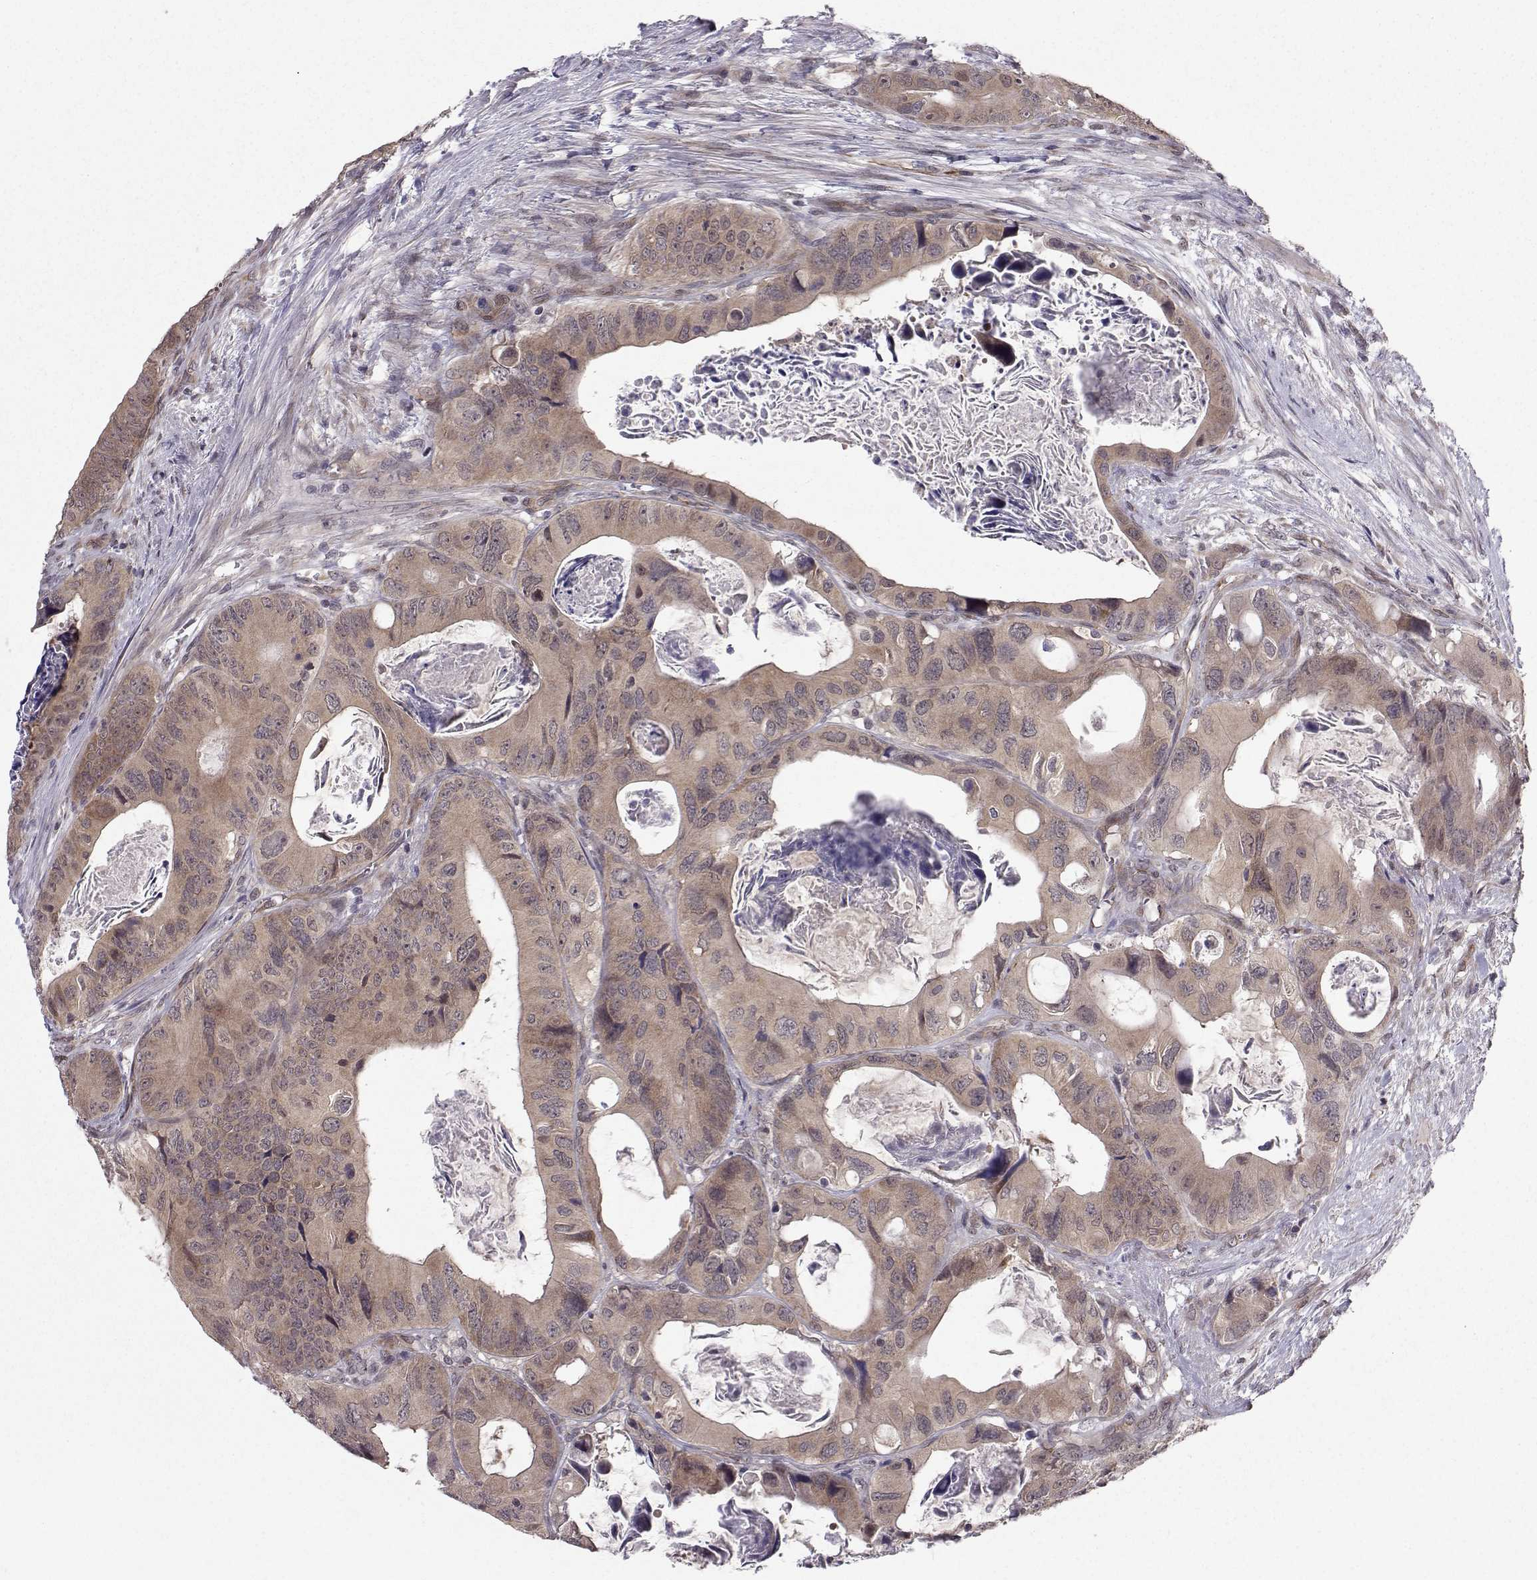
{"staining": {"intensity": "weak", "quantity": ">75%", "location": "cytoplasmic/membranous"}, "tissue": "colorectal cancer", "cell_type": "Tumor cells", "image_type": "cancer", "snomed": [{"axis": "morphology", "description": "Adenocarcinoma, NOS"}, {"axis": "topography", "description": "Rectum"}], "caption": "Human adenocarcinoma (colorectal) stained with a brown dye exhibits weak cytoplasmic/membranous positive expression in about >75% of tumor cells.", "gene": "PKN2", "patient": {"sex": "male", "age": 64}}